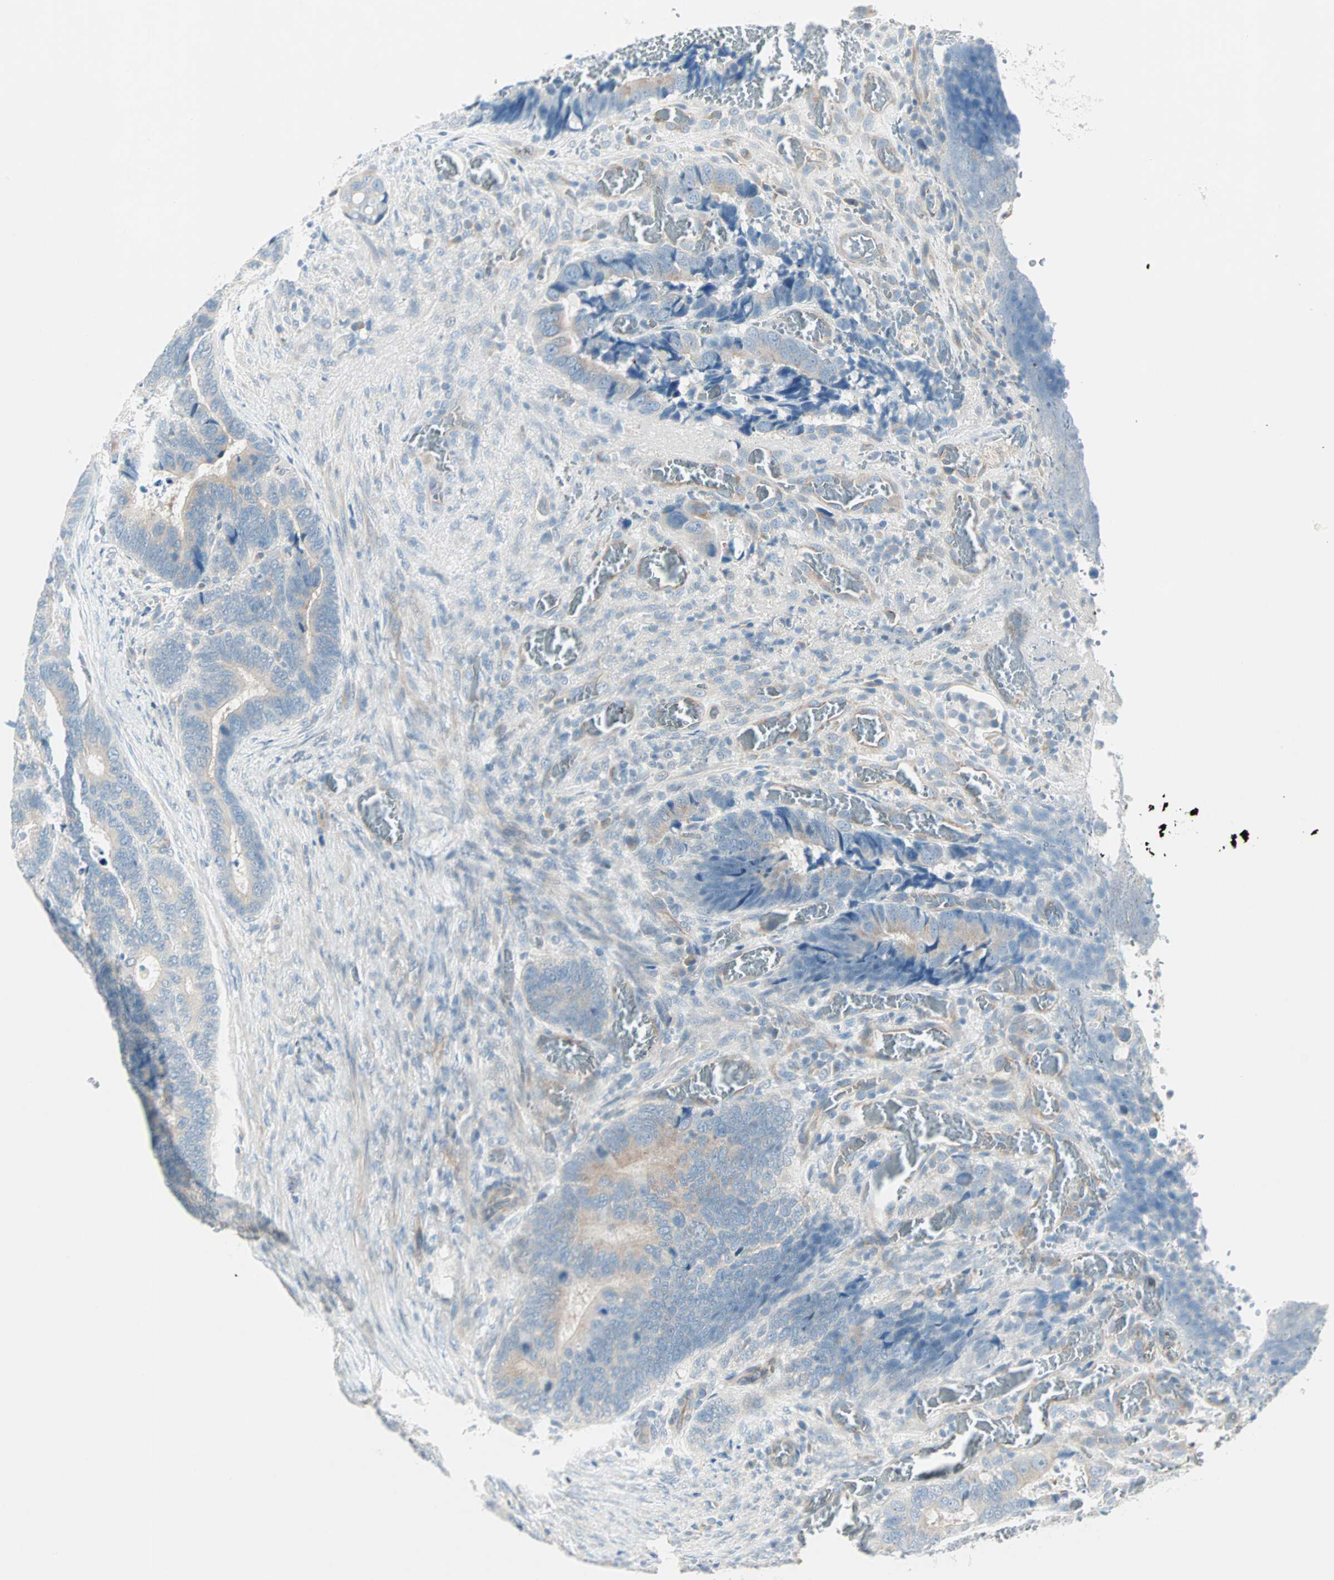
{"staining": {"intensity": "weak", "quantity": ">75%", "location": "cytoplasmic/membranous"}, "tissue": "colorectal cancer", "cell_type": "Tumor cells", "image_type": "cancer", "snomed": [{"axis": "morphology", "description": "Adenocarcinoma, NOS"}, {"axis": "topography", "description": "Colon"}], "caption": "Immunohistochemistry (IHC) photomicrograph of neoplastic tissue: human adenocarcinoma (colorectal) stained using immunohistochemistry (IHC) shows low levels of weak protein expression localized specifically in the cytoplasmic/membranous of tumor cells, appearing as a cytoplasmic/membranous brown color.", "gene": "SULT1C2", "patient": {"sex": "male", "age": 72}}